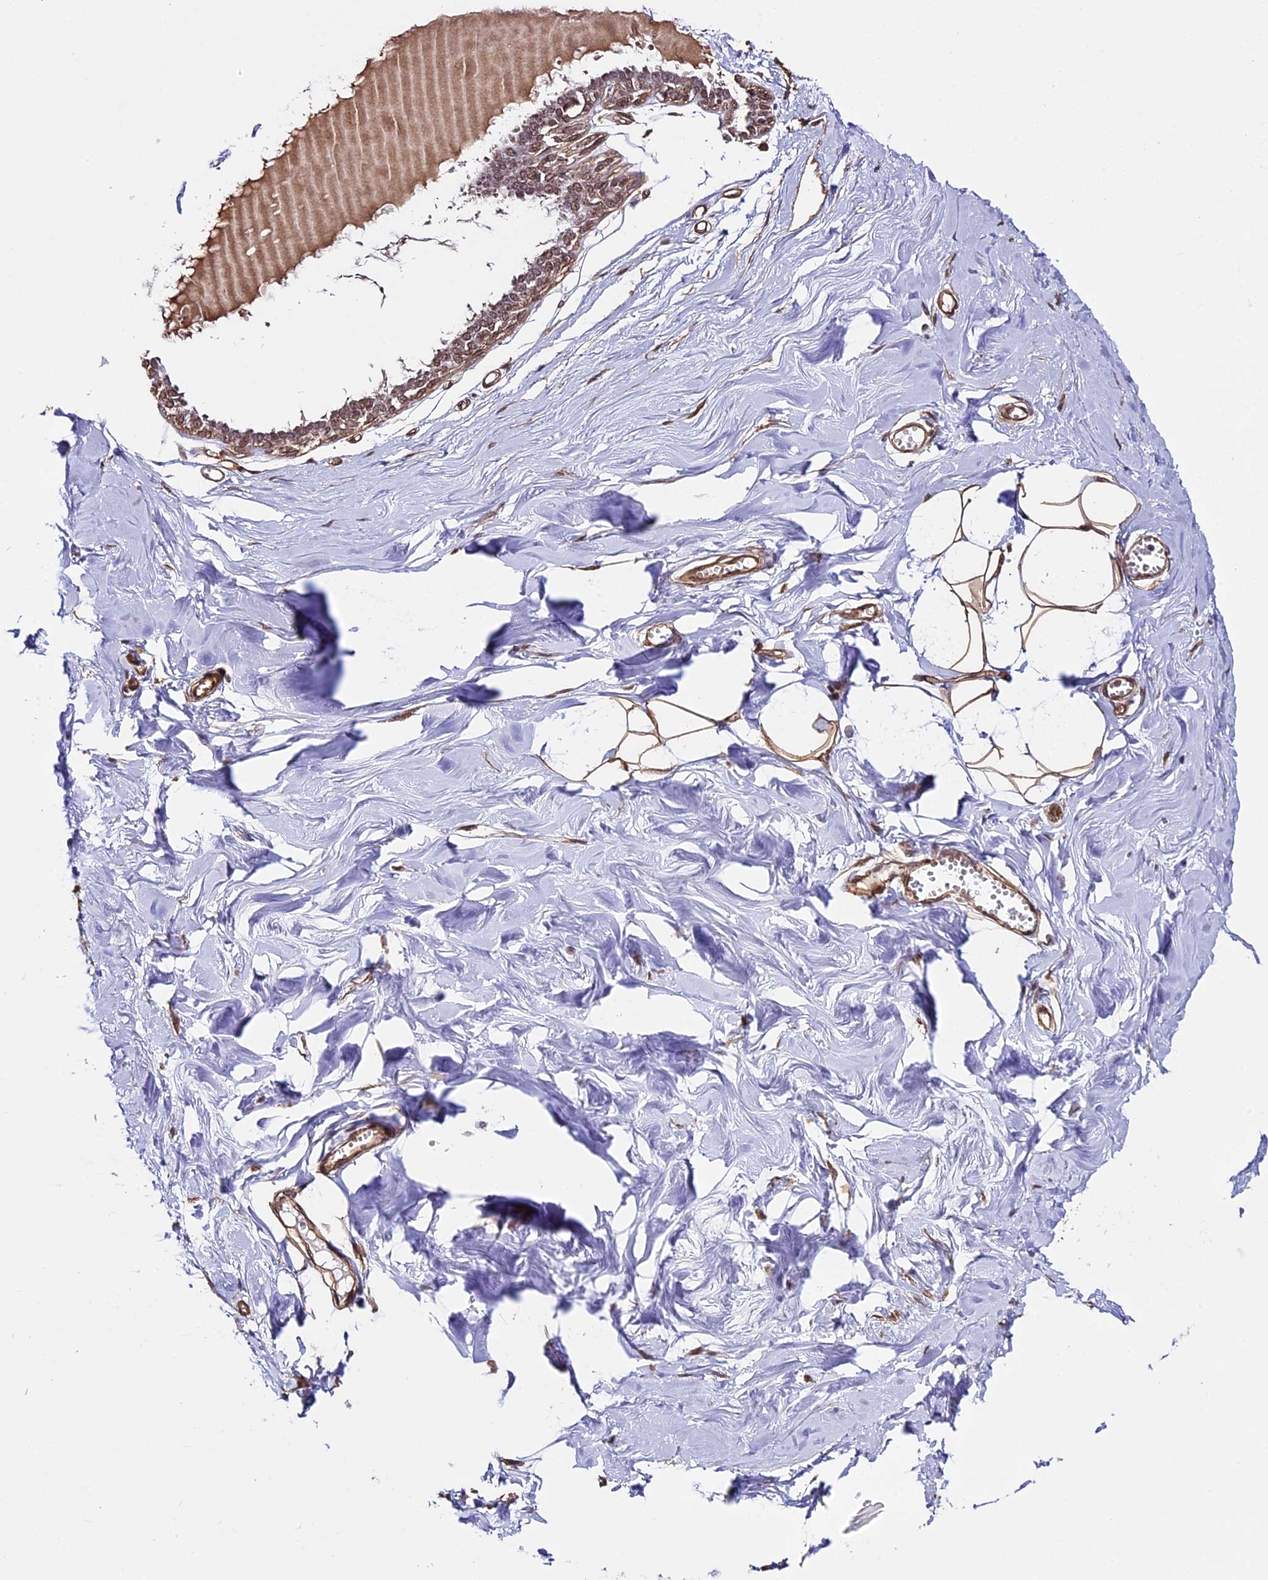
{"staining": {"intensity": "moderate", "quantity": ">75%", "location": "cytoplasmic/membranous,nuclear"}, "tissue": "breast", "cell_type": "Adipocytes", "image_type": "normal", "snomed": [{"axis": "morphology", "description": "Normal tissue, NOS"}, {"axis": "topography", "description": "Breast"}], "caption": "DAB (3,3'-diaminobenzidine) immunohistochemical staining of benign human breast displays moderate cytoplasmic/membranous,nuclear protein expression in about >75% of adipocytes.", "gene": "MPHOSPH8", "patient": {"sex": "female", "age": 27}}